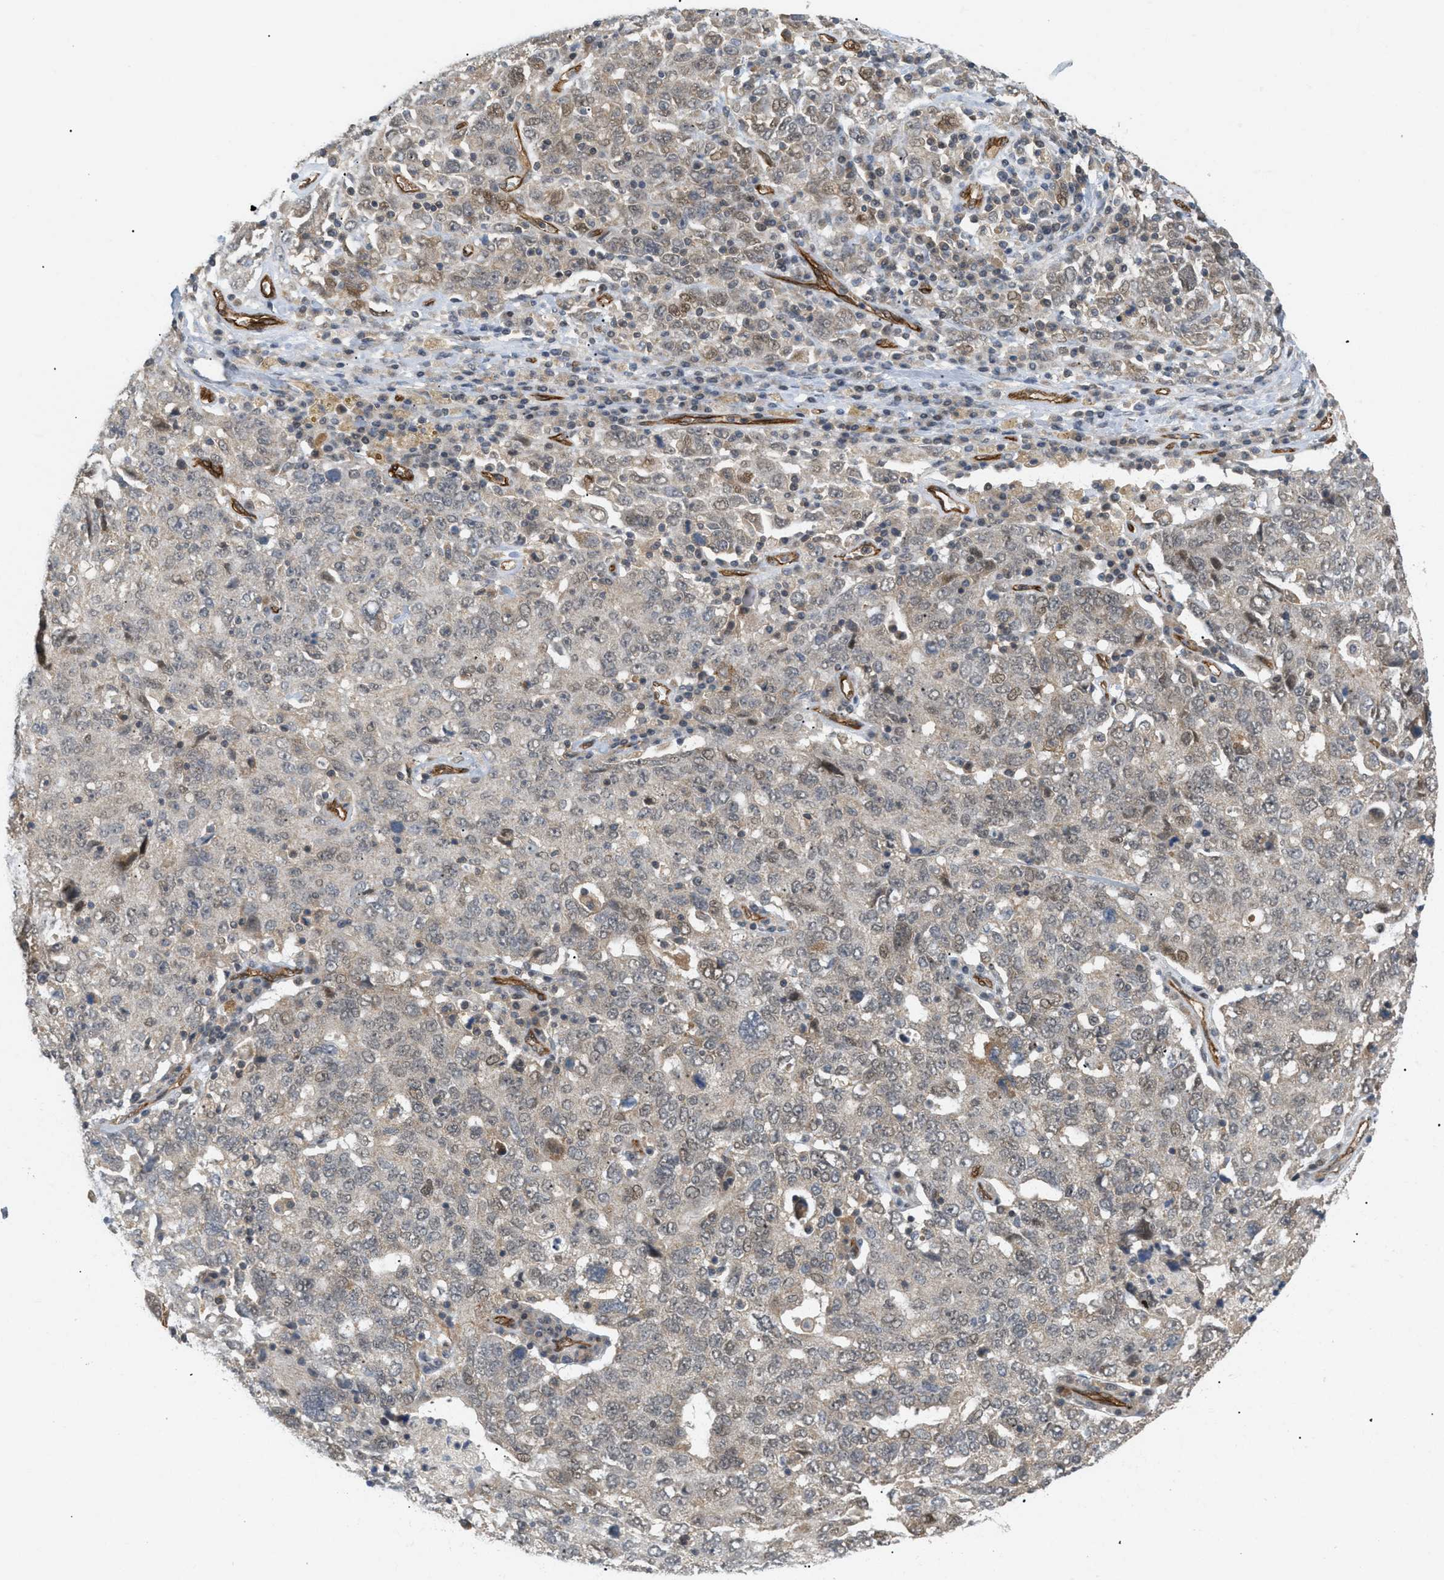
{"staining": {"intensity": "moderate", "quantity": "25%-75%", "location": "cytoplasmic/membranous,nuclear"}, "tissue": "ovarian cancer", "cell_type": "Tumor cells", "image_type": "cancer", "snomed": [{"axis": "morphology", "description": "Carcinoma, endometroid"}, {"axis": "topography", "description": "Ovary"}], "caption": "Protein staining of ovarian cancer (endometroid carcinoma) tissue reveals moderate cytoplasmic/membranous and nuclear positivity in about 25%-75% of tumor cells. Nuclei are stained in blue.", "gene": "PALMD", "patient": {"sex": "female", "age": 62}}